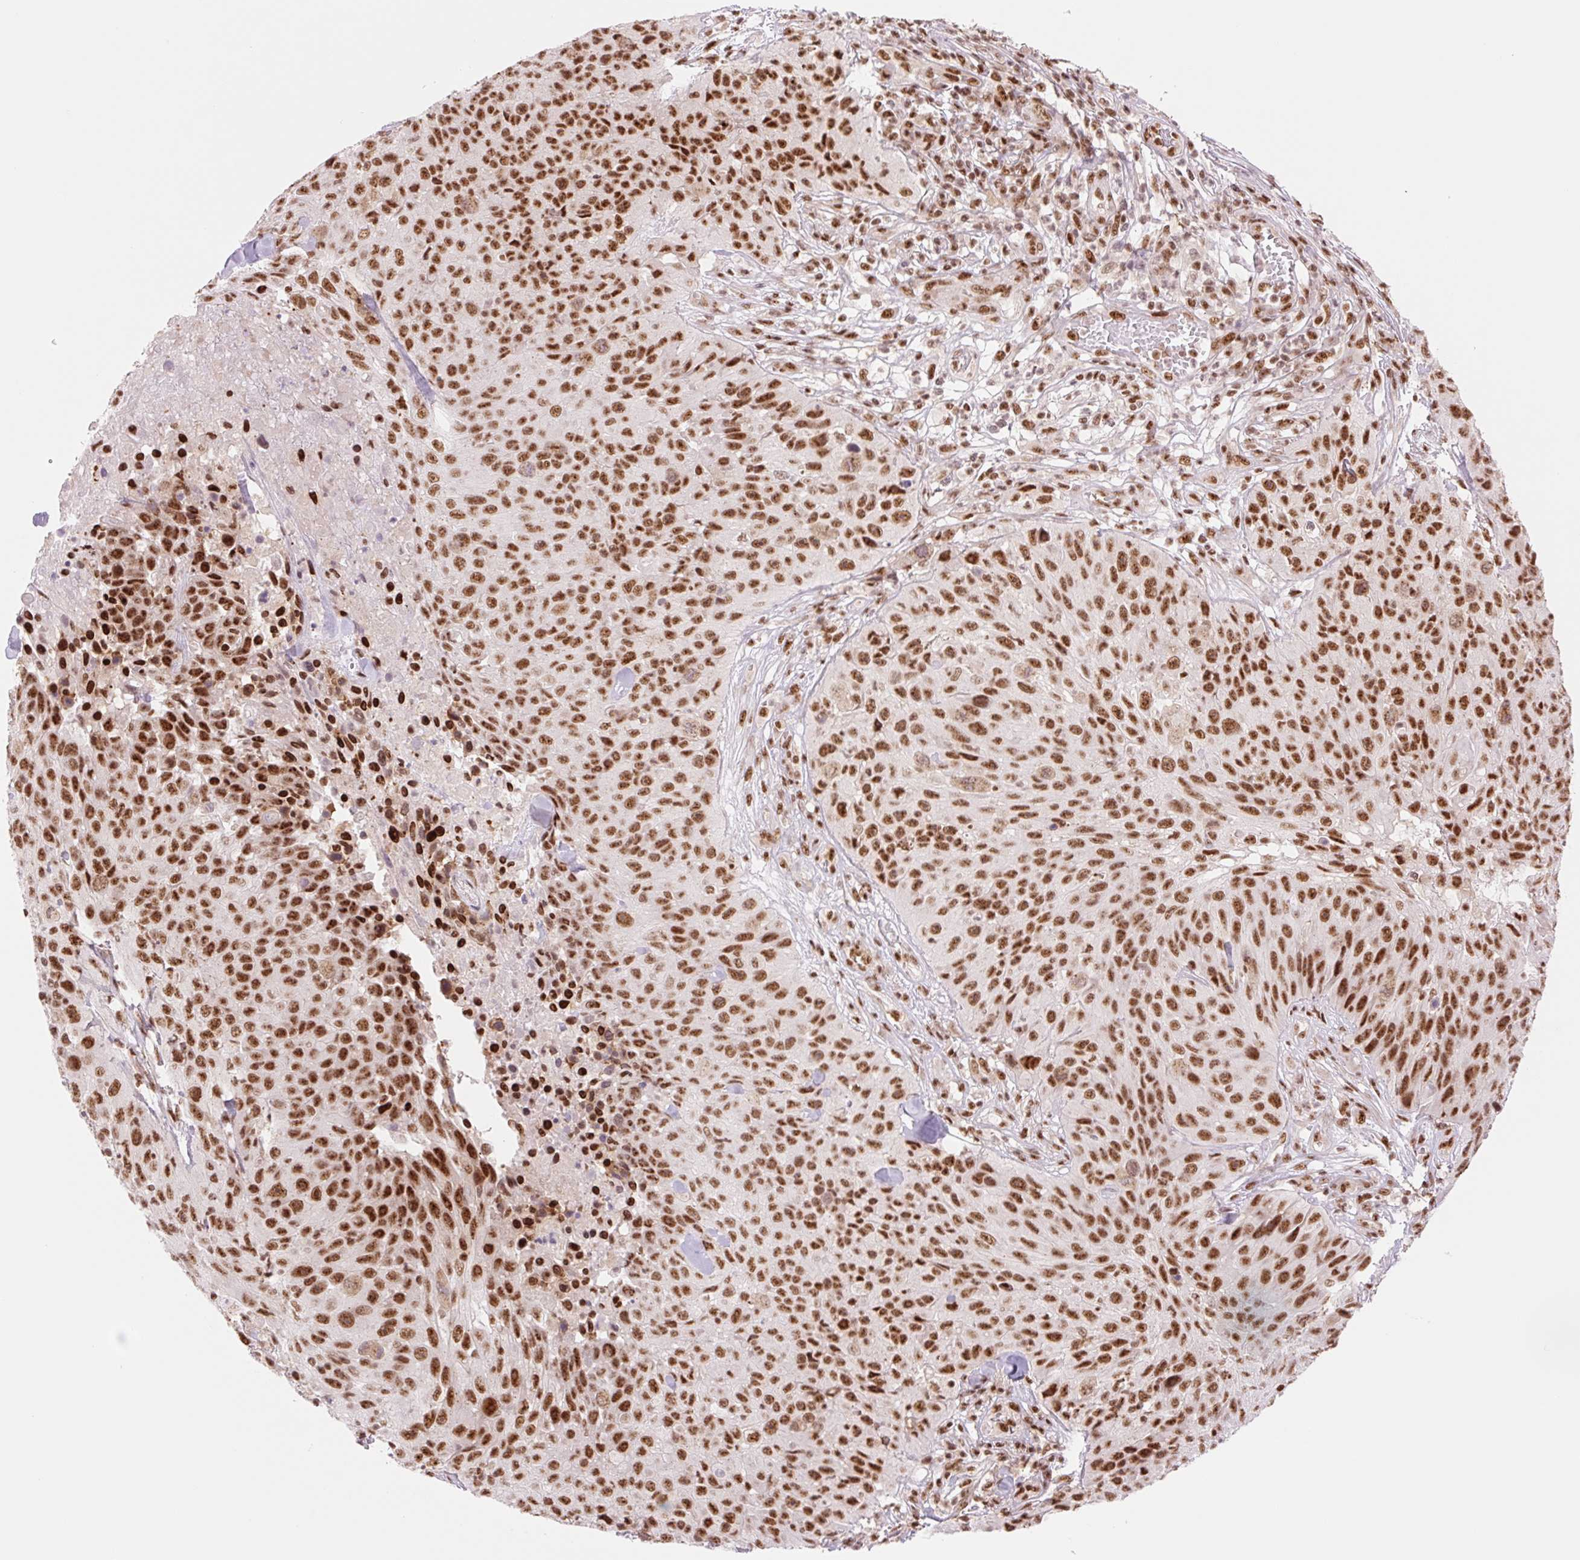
{"staining": {"intensity": "strong", "quantity": ">75%", "location": "nuclear"}, "tissue": "skin cancer", "cell_type": "Tumor cells", "image_type": "cancer", "snomed": [{"axis": "morphology", "description": "Squamous cell carcinoma, NOS"}, {"axis": "topography", "description": "Skin"}], "caption": "Protein expression analysis of human skin squamous cell carcinoma reveals strong nuclear expression in about >75% of tumor cells.", "gene": "PRDM11", "patient": {"sex": "female", "age": 87}}